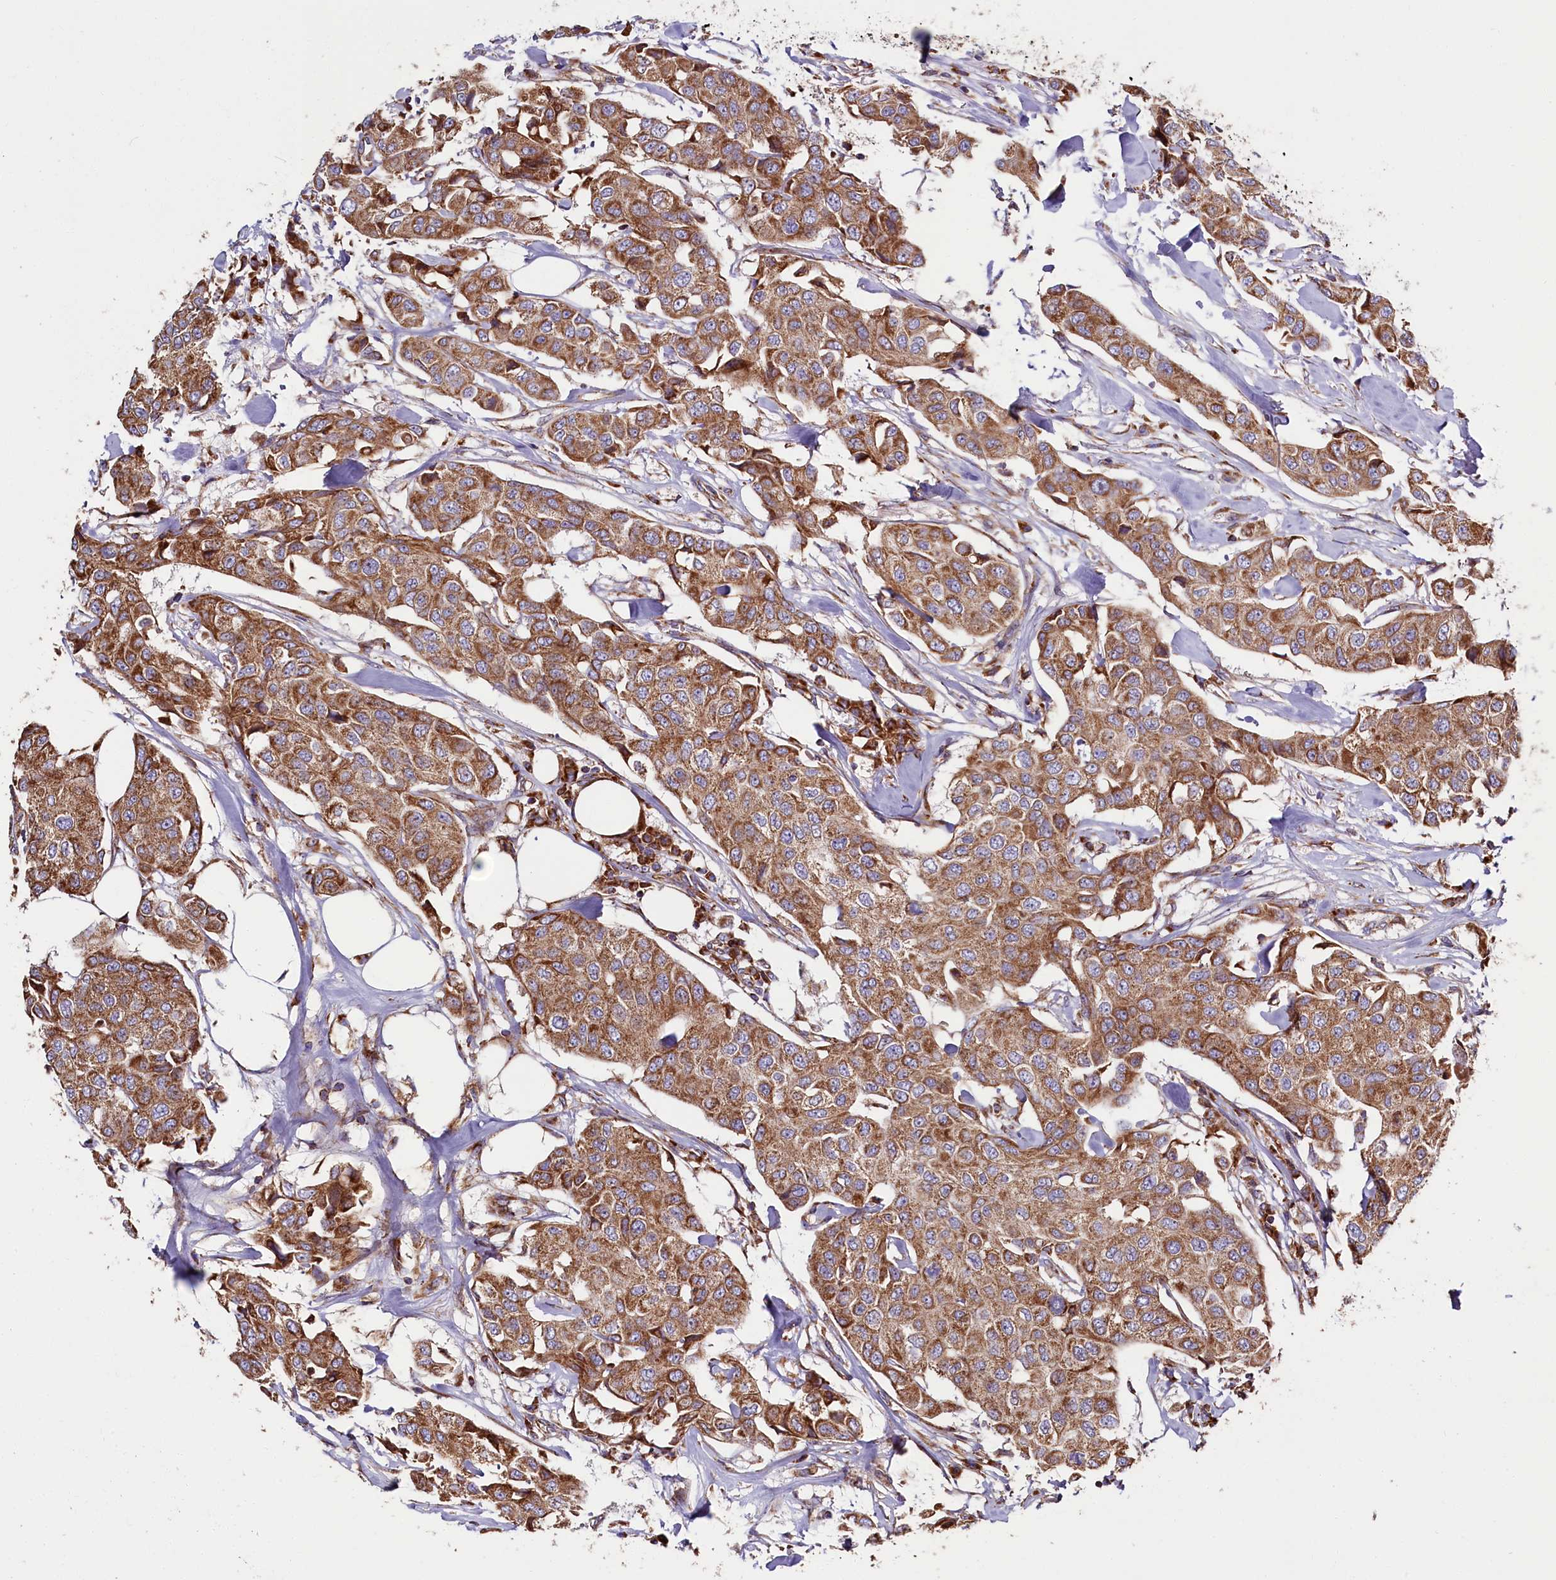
{"staining": {"intensity": "moderate", "quantity": ">75%", "location": "cytoplasmic/membranous"}, "tissue": "breast cancer", "cell_type": "Tumor cells", "image_type": "cancer", "snomed": [{"axis": "morphology", "description": "Duct carcinoma"}, {"axis": "topography", "description": "Breast"}], "caption": "Human breast cancer stained with a brown dye displays moderate cytoplasmic/membranous positive positivity in approximately >75% of tumor cells.", "gene": "ZSWIM1", "patient": {"sex": "female", "age": 80}}